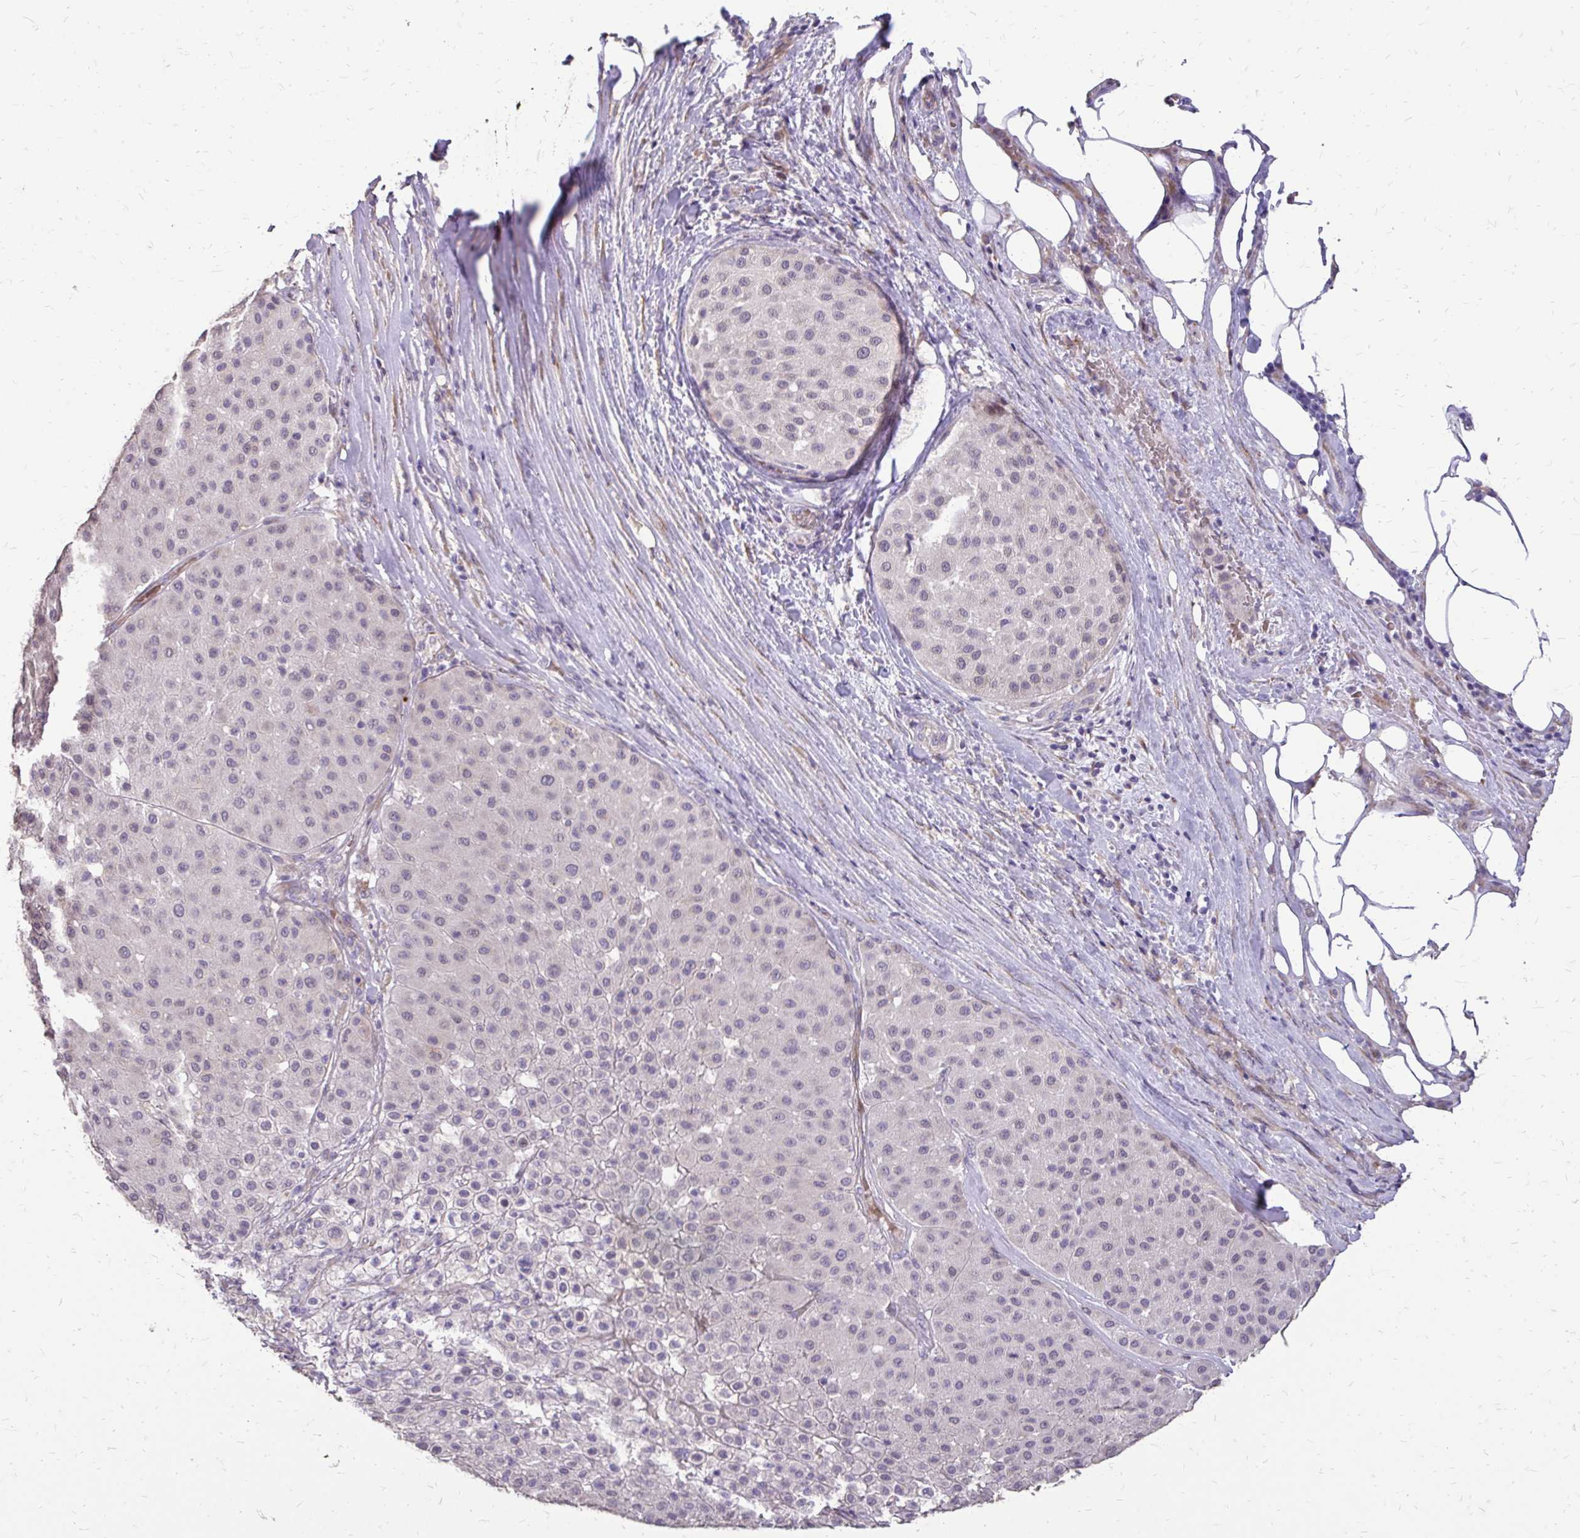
{"staining": {"intensity": "negative", "quantity": "none", "location": "none"}, "tissue": "melanoma", "cell_type": "Tumor cells", "image_type": "cancer", "snomed": [{"axis": "morphology", "description": "Malignant melanoma, Metastatic site"}, {"axis": "topography", "description": "Smooth muscle"}], "caption": "There is no significant expression in tumor cells of malignant melanoma (metastatic site). (Brightfield microscopy of DAB IHC at high magnification).", "gene": "MYORG", "patient": {"sex": "male", "age": 41}}